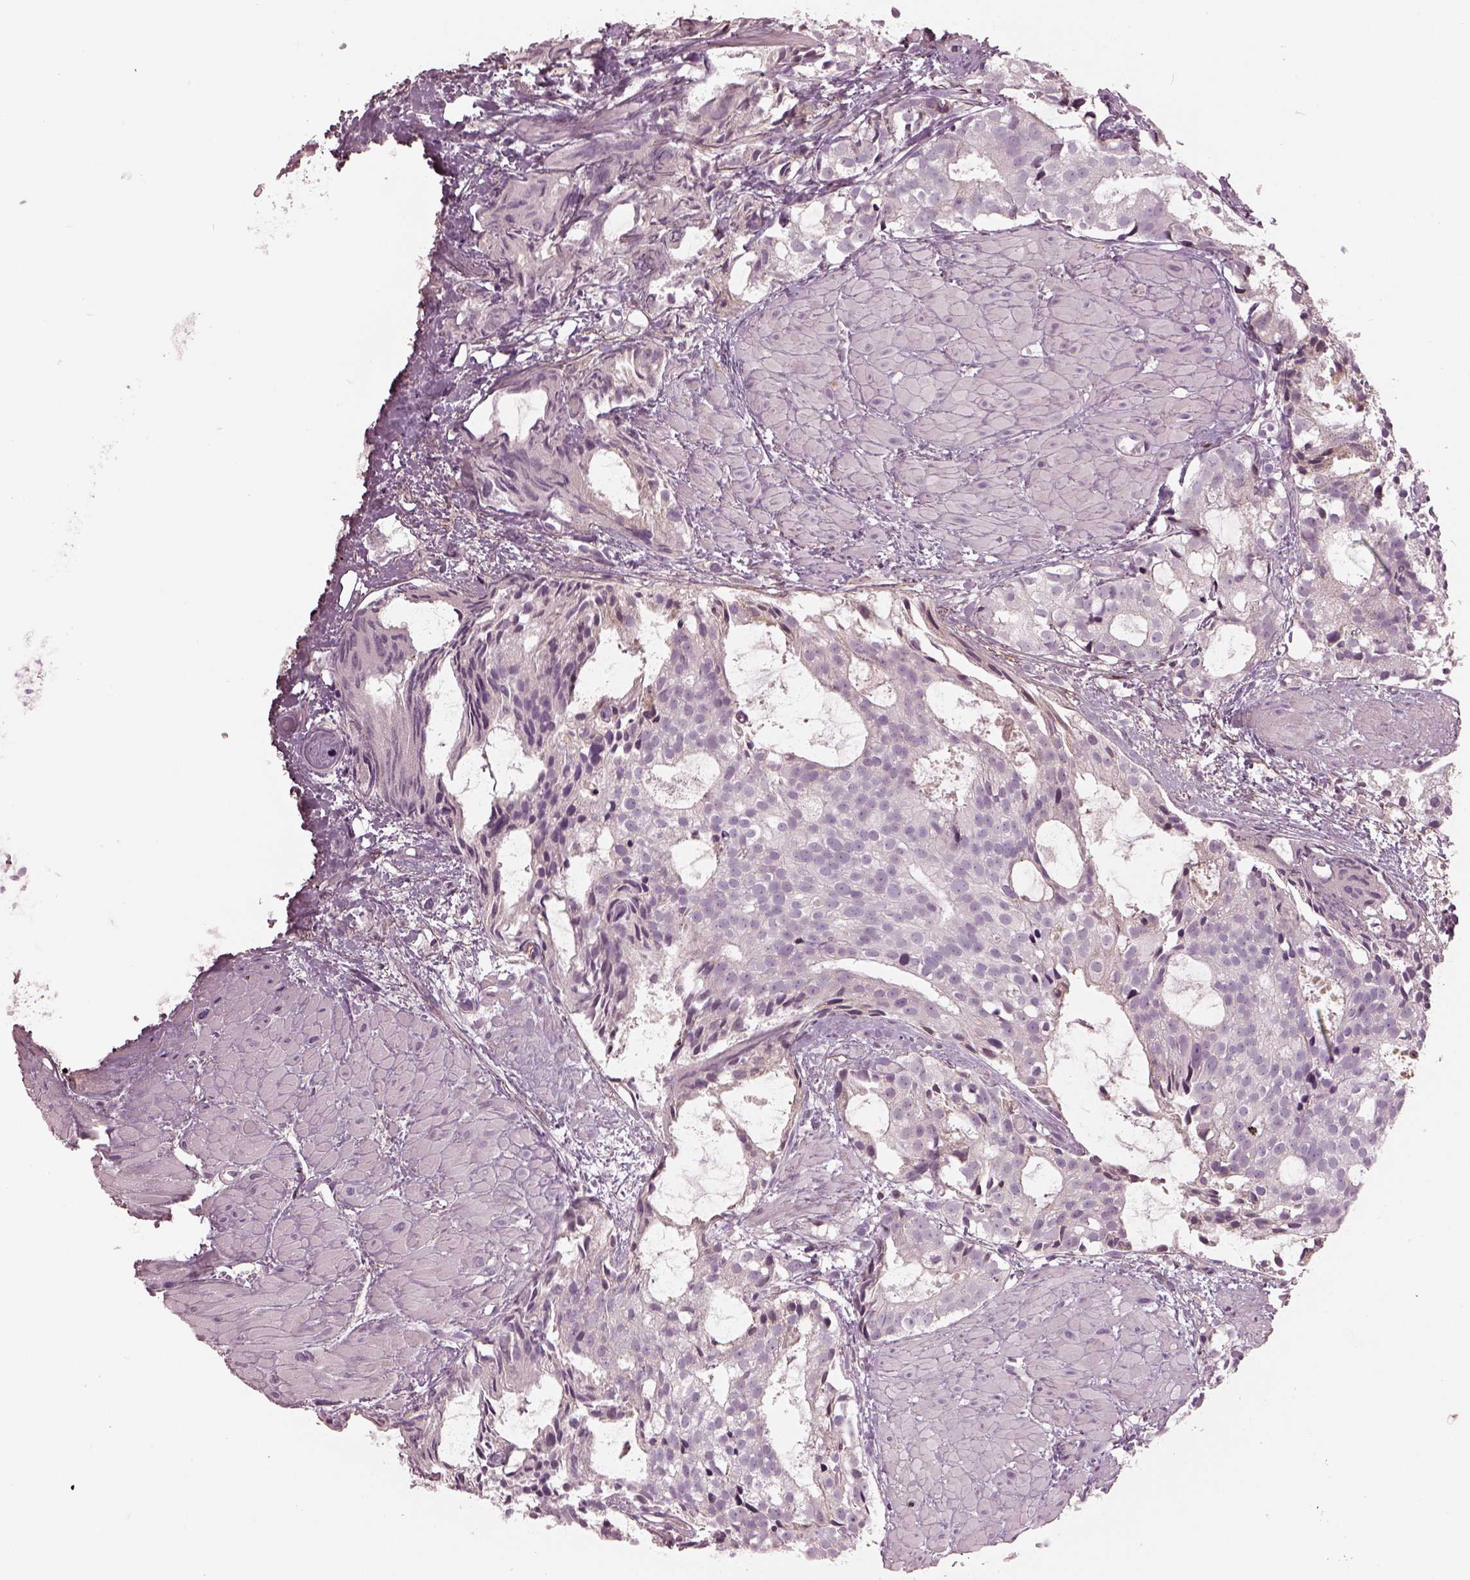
{"staining": {"intensity": "negative", "quantity": "none", "location": "none"}, "tissue": "prostate cancer", "cell_type": "Tumor cells", "image_type": "cancer", "snomed": [{"axis": "morphology", "description": "Adenocarcinoma, High grade"}, {"axis": "topography", "description": "Prostate"}], "caption": "The histopathology image displays no staining of tumor cells in prostate high-grade adenocarcinoma.", "gene": "TLX3", "patient": {"sex": "male", "age": 79}}